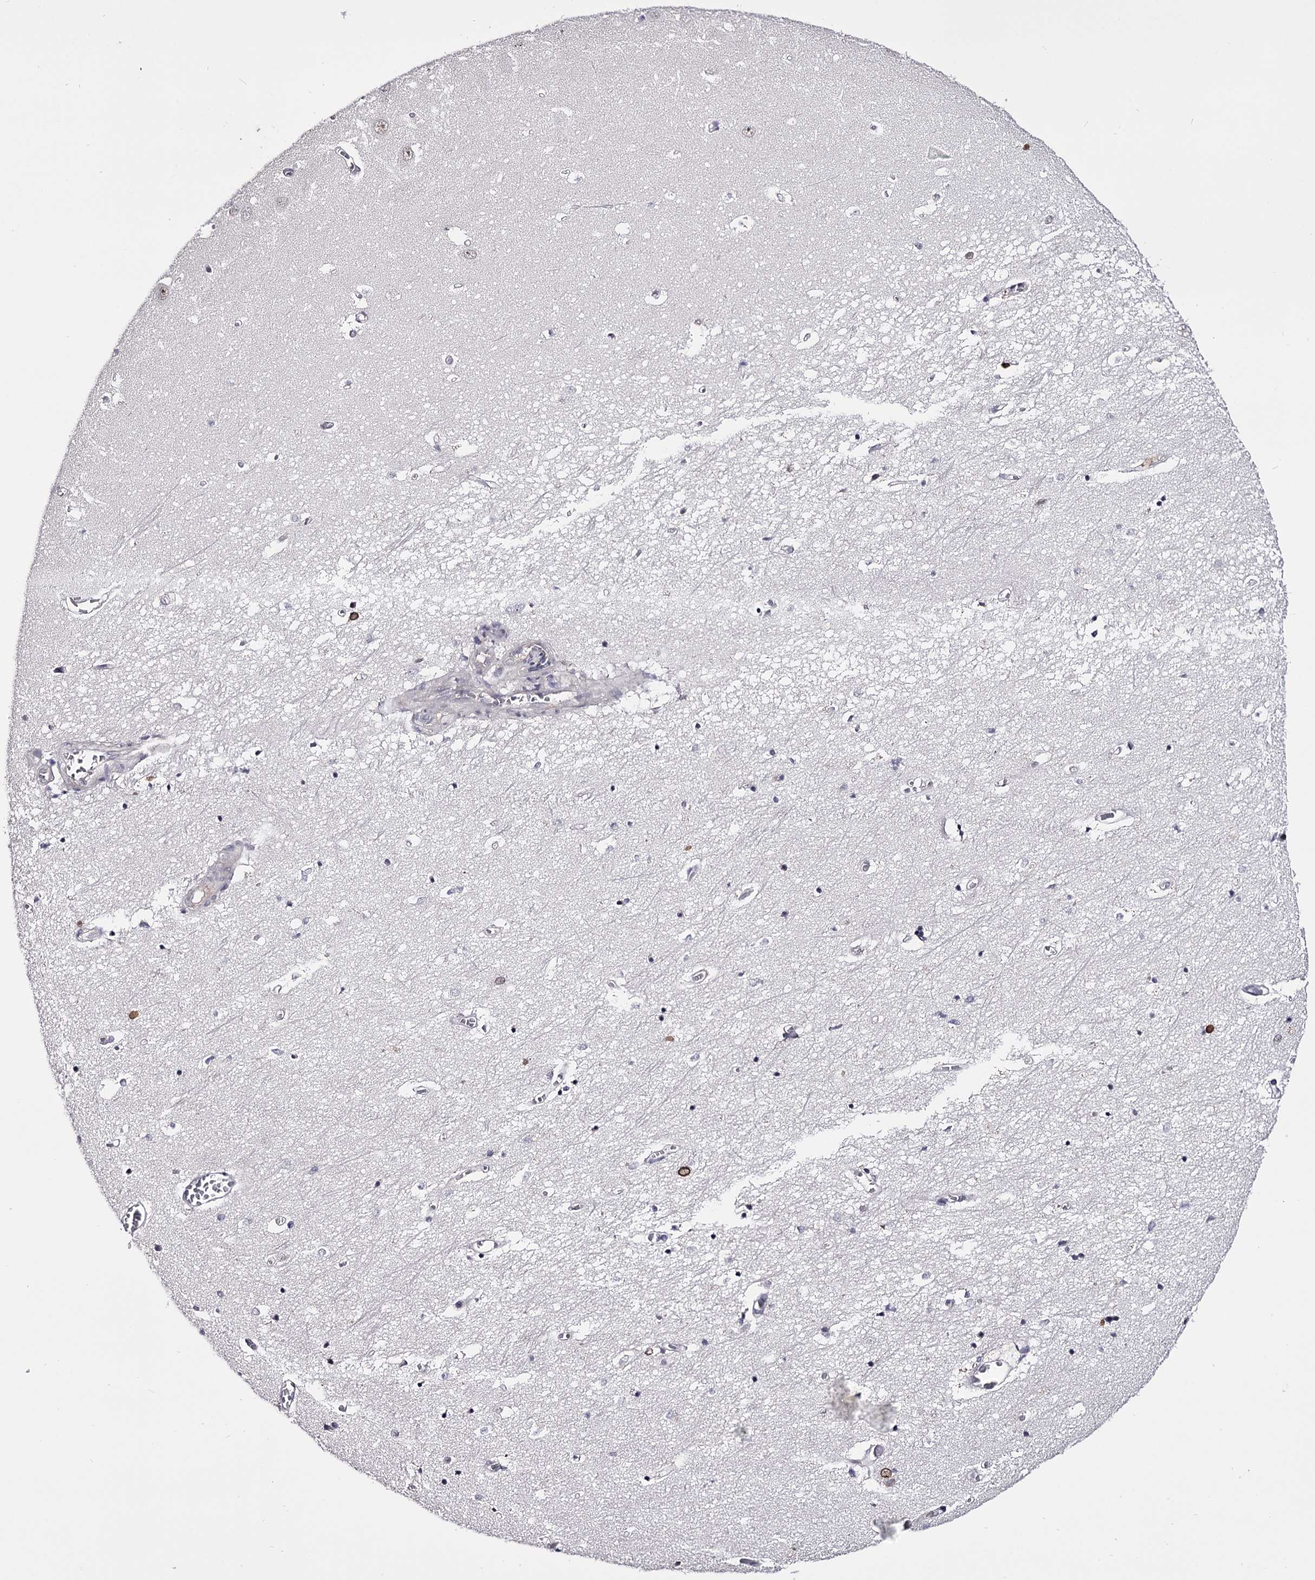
{"staining": {"intensity": "negative", "quantity": "none", "location": "none"}, "tissue": "hippocampus", "cell_type": "Glial cells", "image_type": "normal", "snomed": [{"axis": "morphology", "description": "Normal tissue, NOS"}, {"axis": "topography", "description": "Hippocampus"}], "caption": "A high-resolution micrograph shows immunohistochemistry staining of benign hippocampus, which exhibits no significant staining in glial cells.", "gene": "OVOL2", "patient": {"sex": "female", "age": 64}}